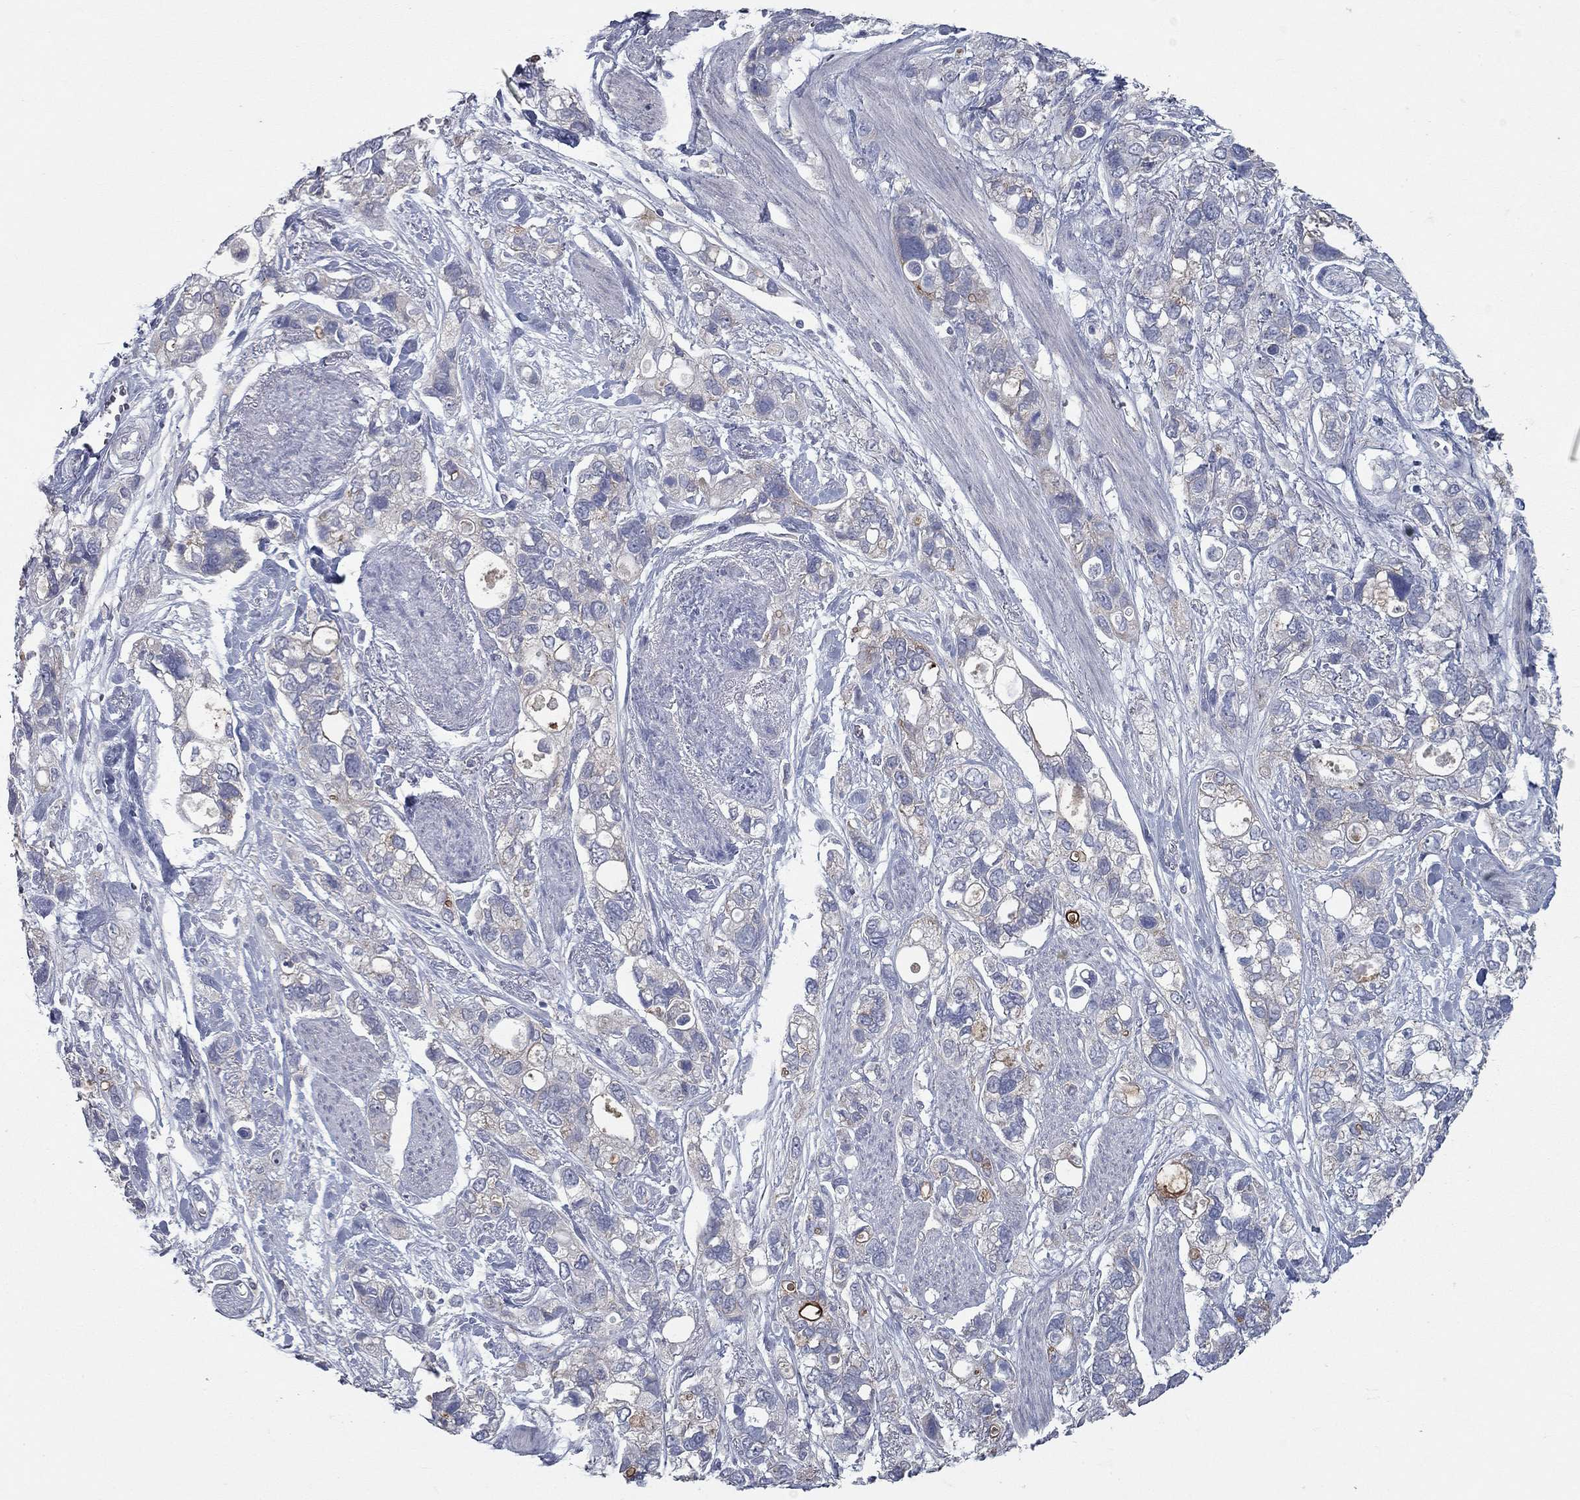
{"staining": {"intensity": "moderate", "quantity": "<25%", "location": "cytoplasmic/membranous"}, "tissue": "stomach cancer", "cell_type": "Tumor cells", "image_type": "cancer", "snomed": [{"axis": "morphology", "description": "Adenocarcinoma, NOS"}, {"axis": "topography", "description": "Stomach, upper"}], "caption": "Immunohistochemistry of human stomach cancer (adenocarcinoma) shows low levels of moderate cytoplasmic/membranous expression in about <25% of tumor cells.", "gene": "KIAA0319L", "patient": {"sex": "female", "age": 81}}